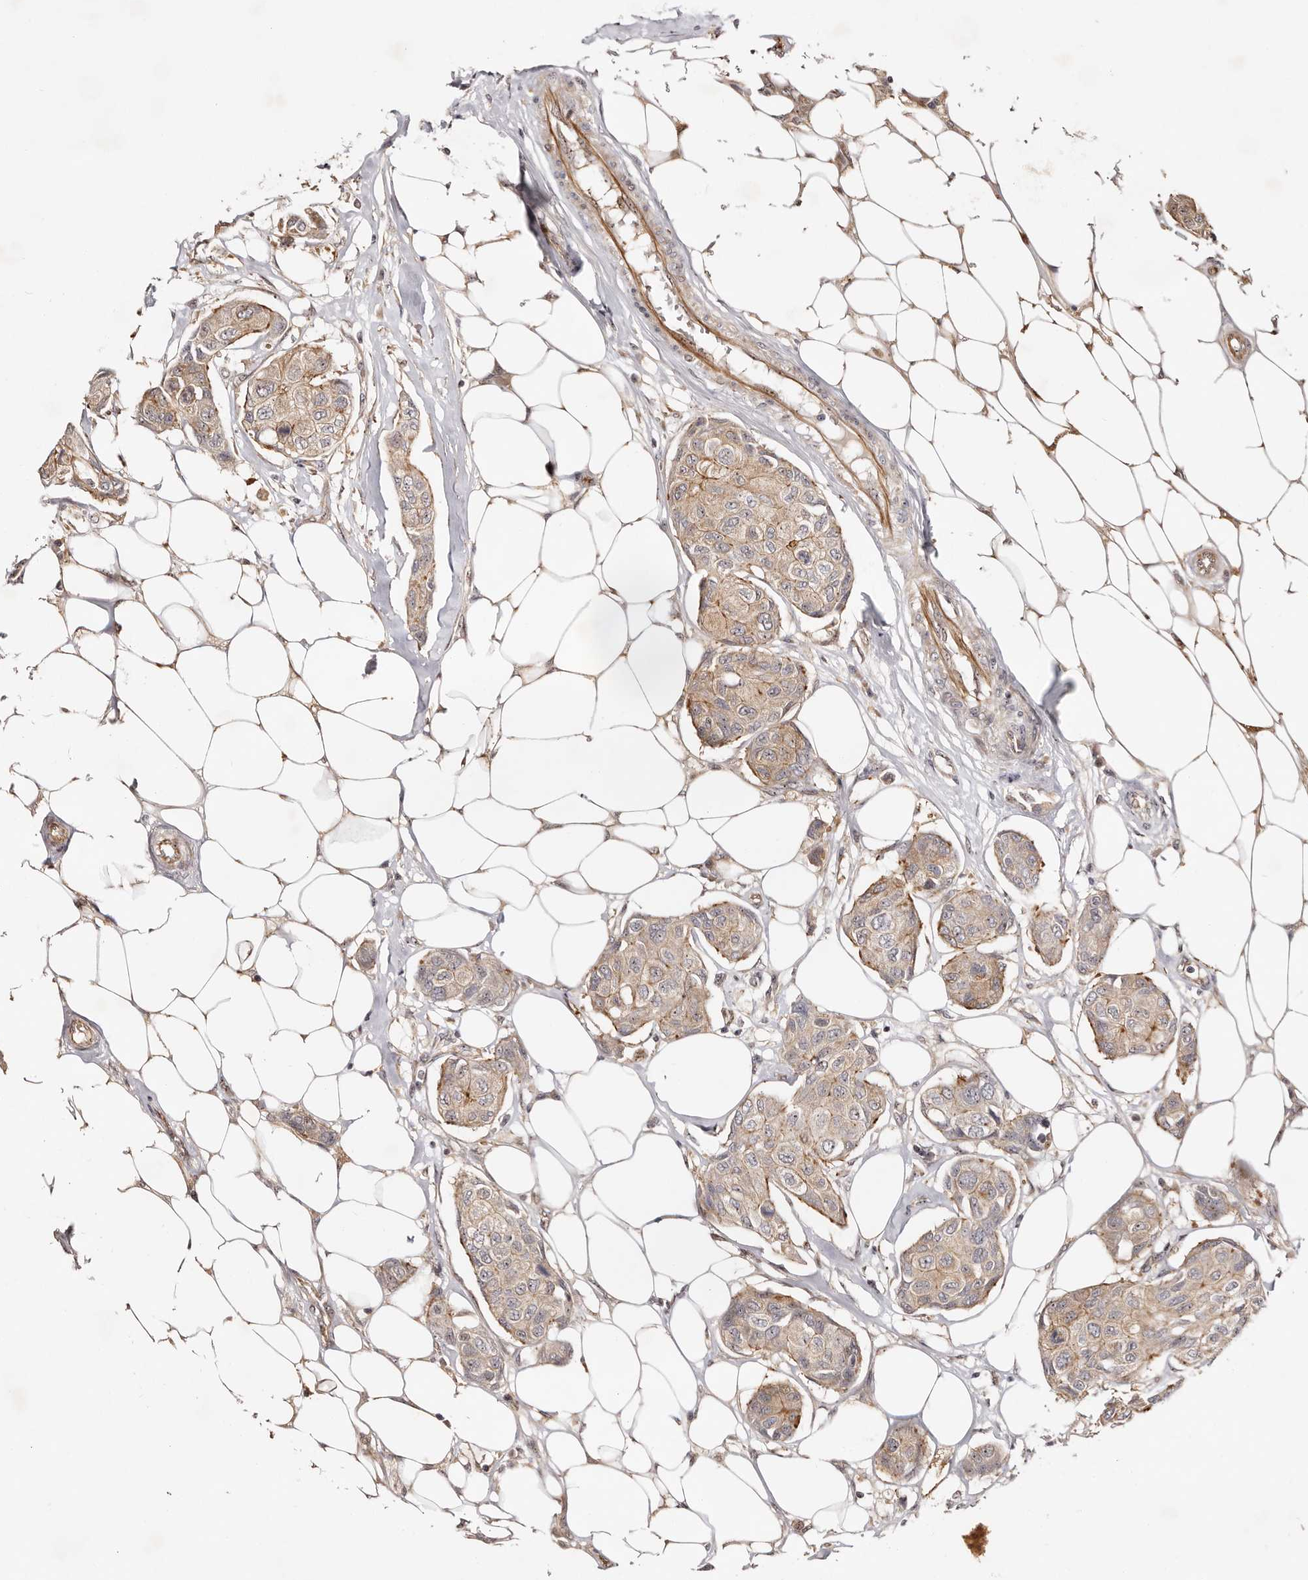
{"staining": {"intensity": "moderate", "quantity": "<25%", "location": "cytoplasmic/membranous"}, "tissue": "breast cancer", "cell_type": "Tumor cells", "image_type": "cancer", "snomed": [{"axis": "morphology", "description": "Duct carcinoma"}, {"axis": "topography", "description": "Breast"}], "caption": "Infiltrating ductal carcinoma (breast) was stained to show a protein in brown. There is low levels of moderate cytoplasmic/membranous staining in about <25% of tumor cells. Nuclei are stained in blue.", "gene": "ODF2L", "patient": {"sex": "female", "age": 80}}